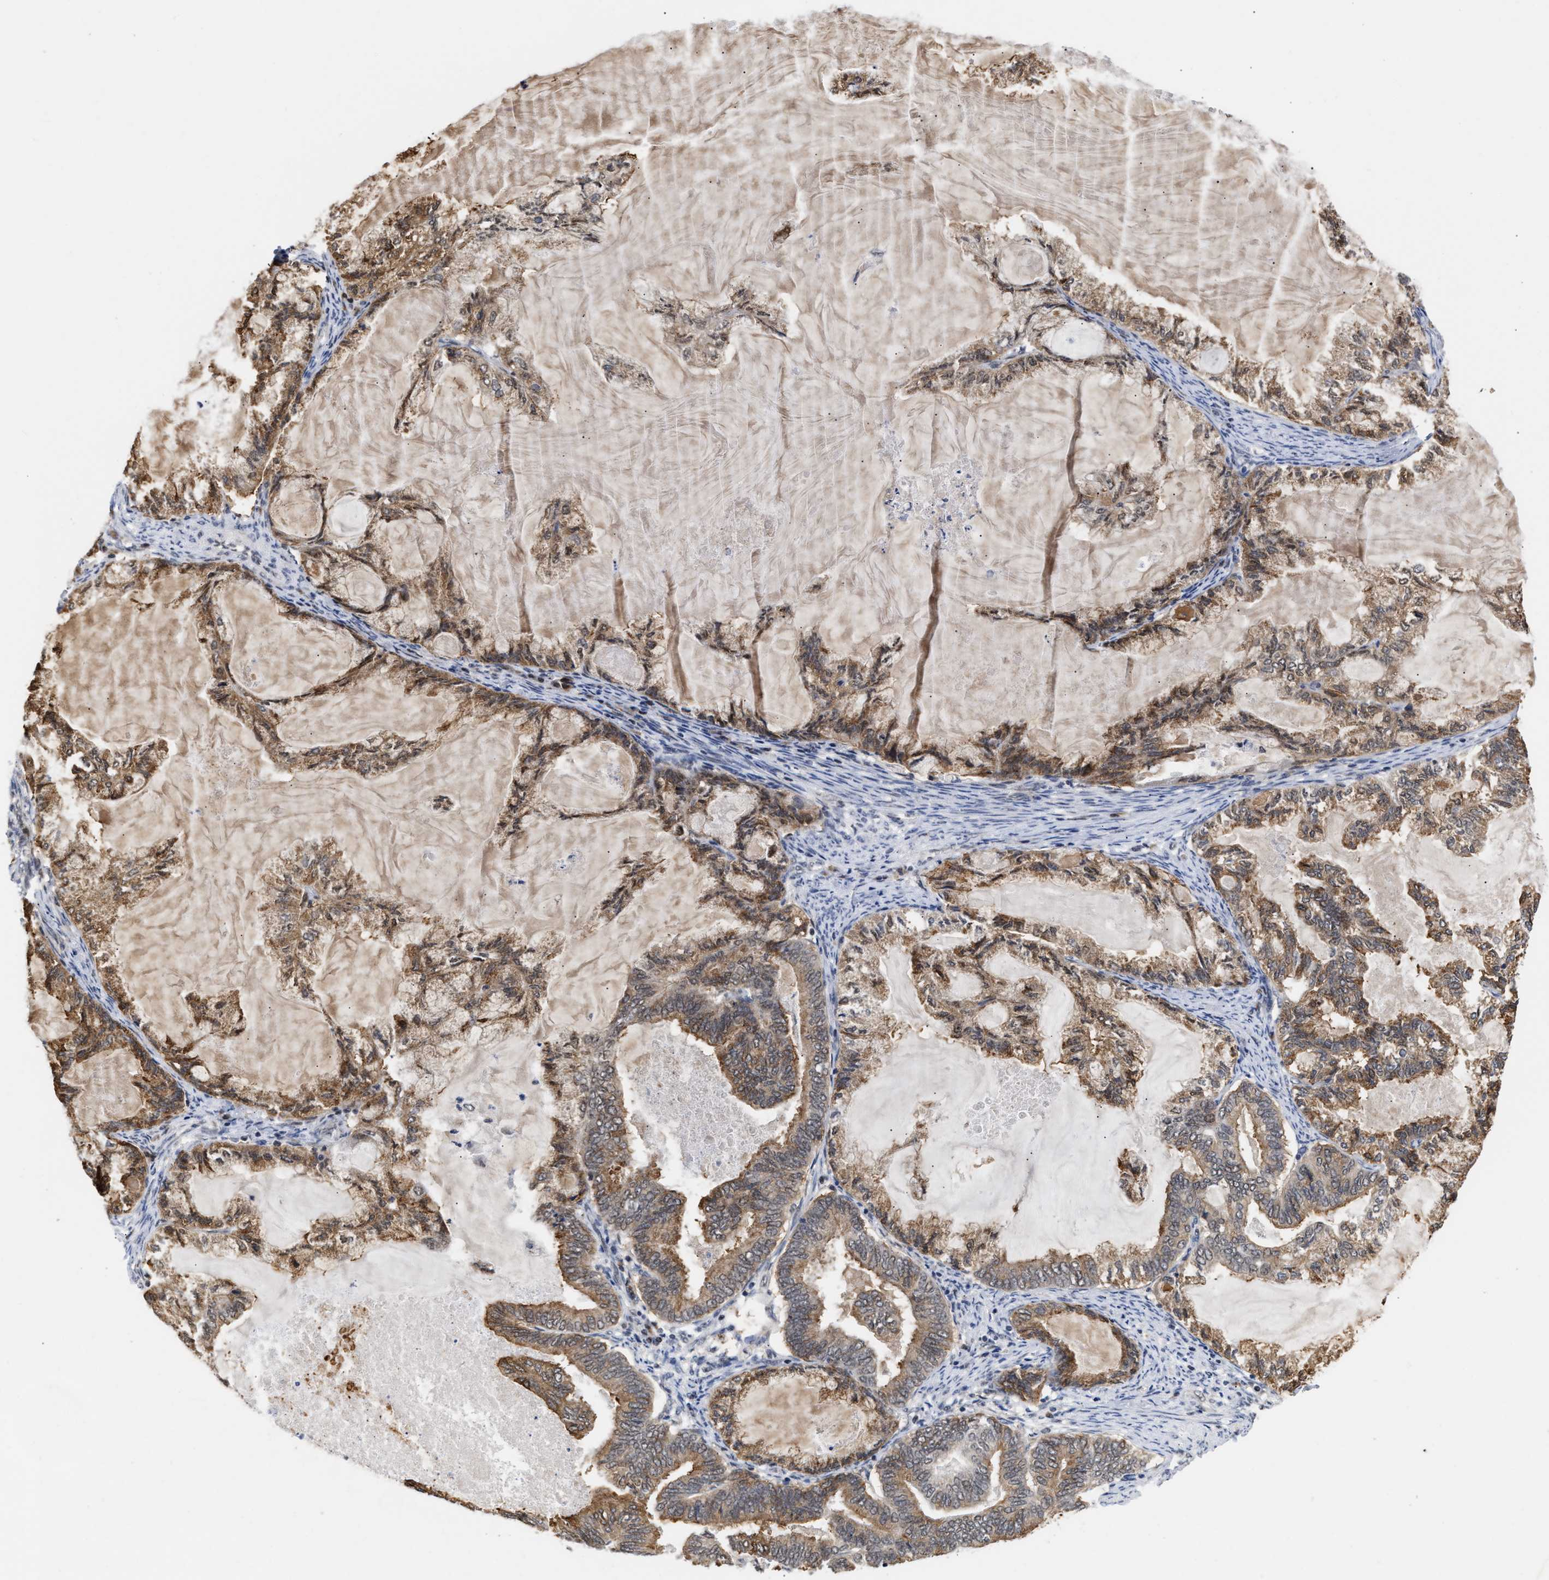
{"staining": {"intensity": "moderate", "quantity": ">75%", "location": "cytoplasmic/membranous"}, "tissue": "endometrial cancer", "cell_type": "Tumor cells", "image_type": "cancer", "snomed": [{"axis": "morphology", "description": "Adenocarcinoma, NOS"}, {"axis": "topography", "description": "Endometrium"}], "caption": "Tumor cells display medium levels of moderate cytoplasmic/membranous staining in approximately >75% of cells in human endometrial cancer (adenocarcinoma).", "gene": "CLIP2", "patient": {"sex": "female", "age": 86}}